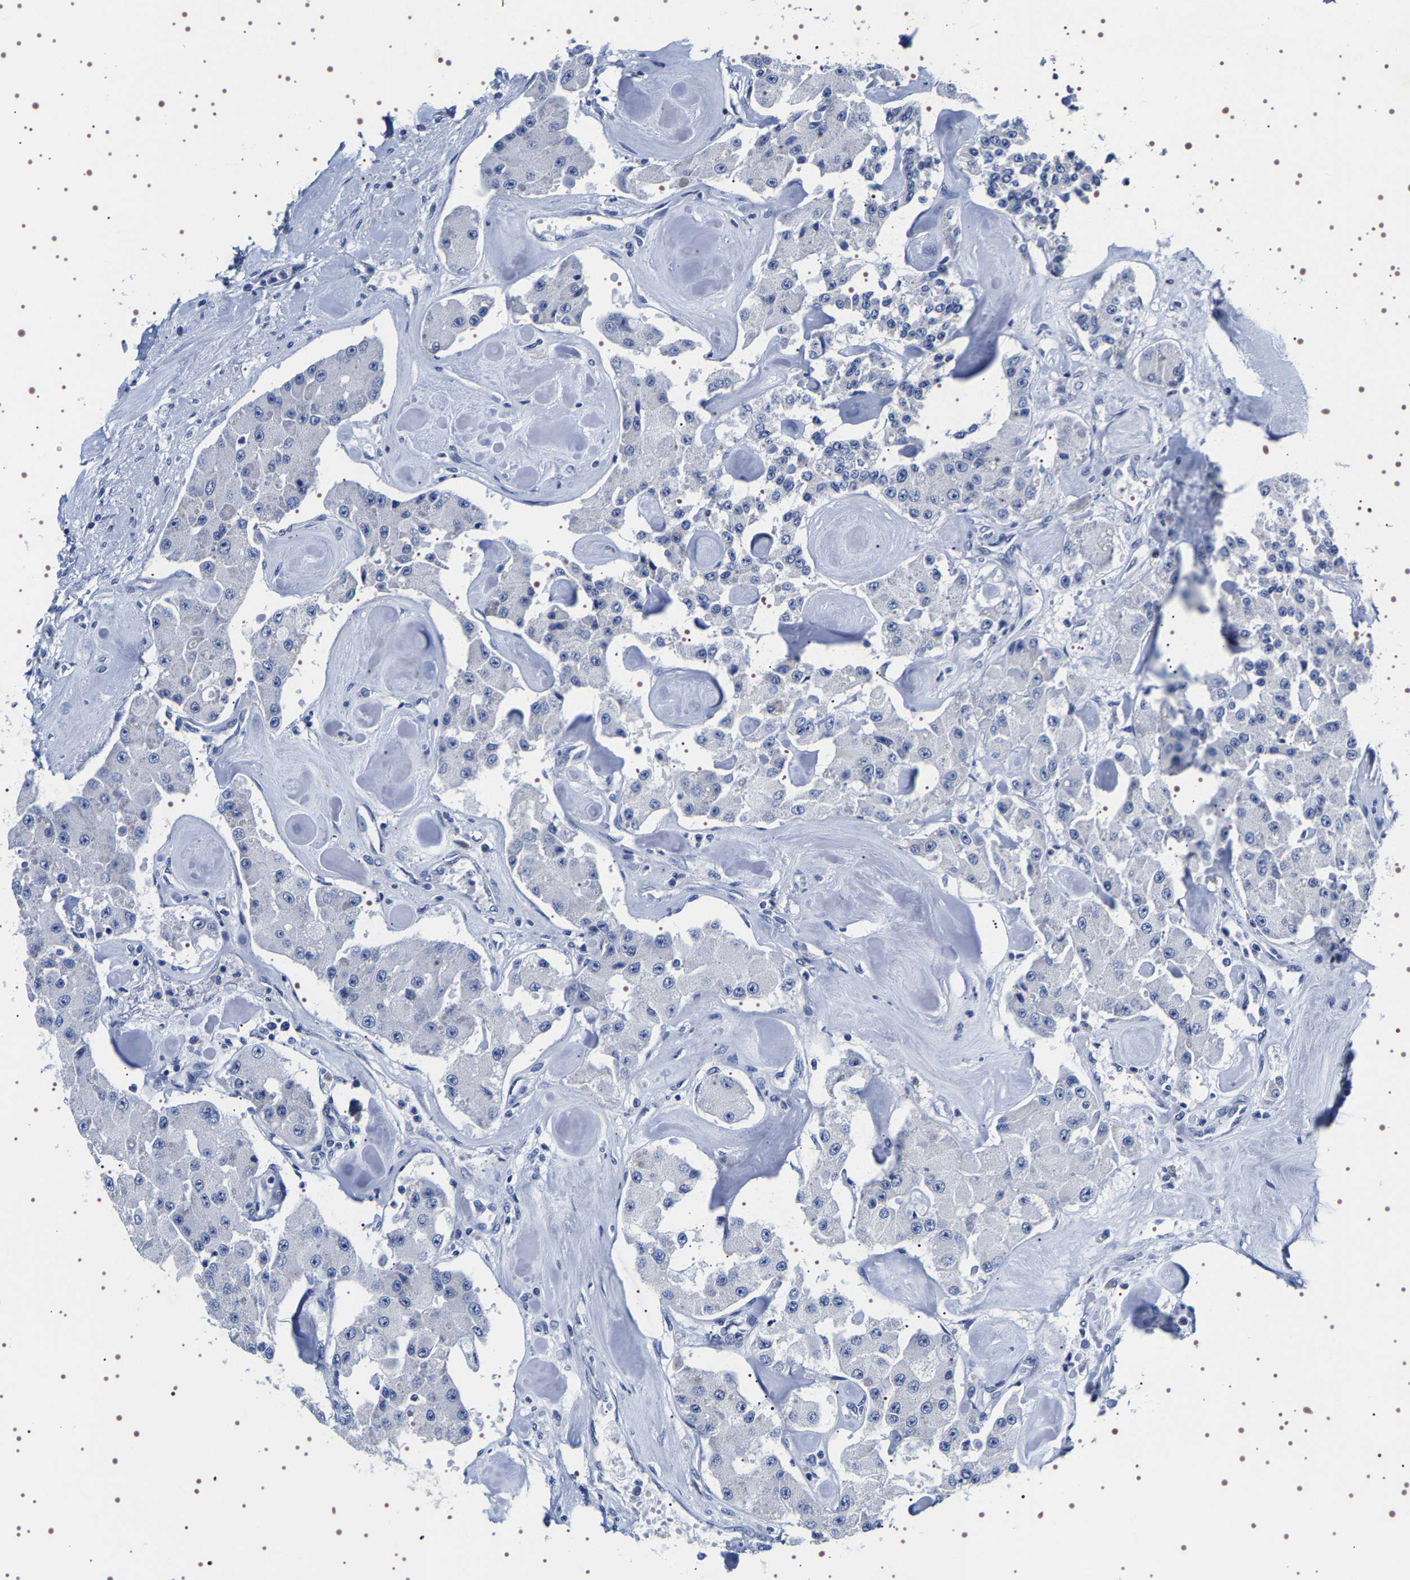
{"staining": {"intensity": "negative", "quantity": "none", "location": "none"}, "tissue": "carcinoid", "cell_type": "Tumor cells", "image_type": "cancer", "snomed": [{"axis": "morphology", "description": "Carcinoid, malignant, NOS"}, {"axis": "topography", "description": "Pancreas"}], "caption": "High magnification brightfield microscopy of carcinoid (malignant) stained with DAB (3,3'-diaminobenzidine) (brown) and counterstained with hematoxylin (blue): tumor cells show no significant positivity.", "gene": "UBQLN3", "patient": {"sex": "male", "age": 41}}